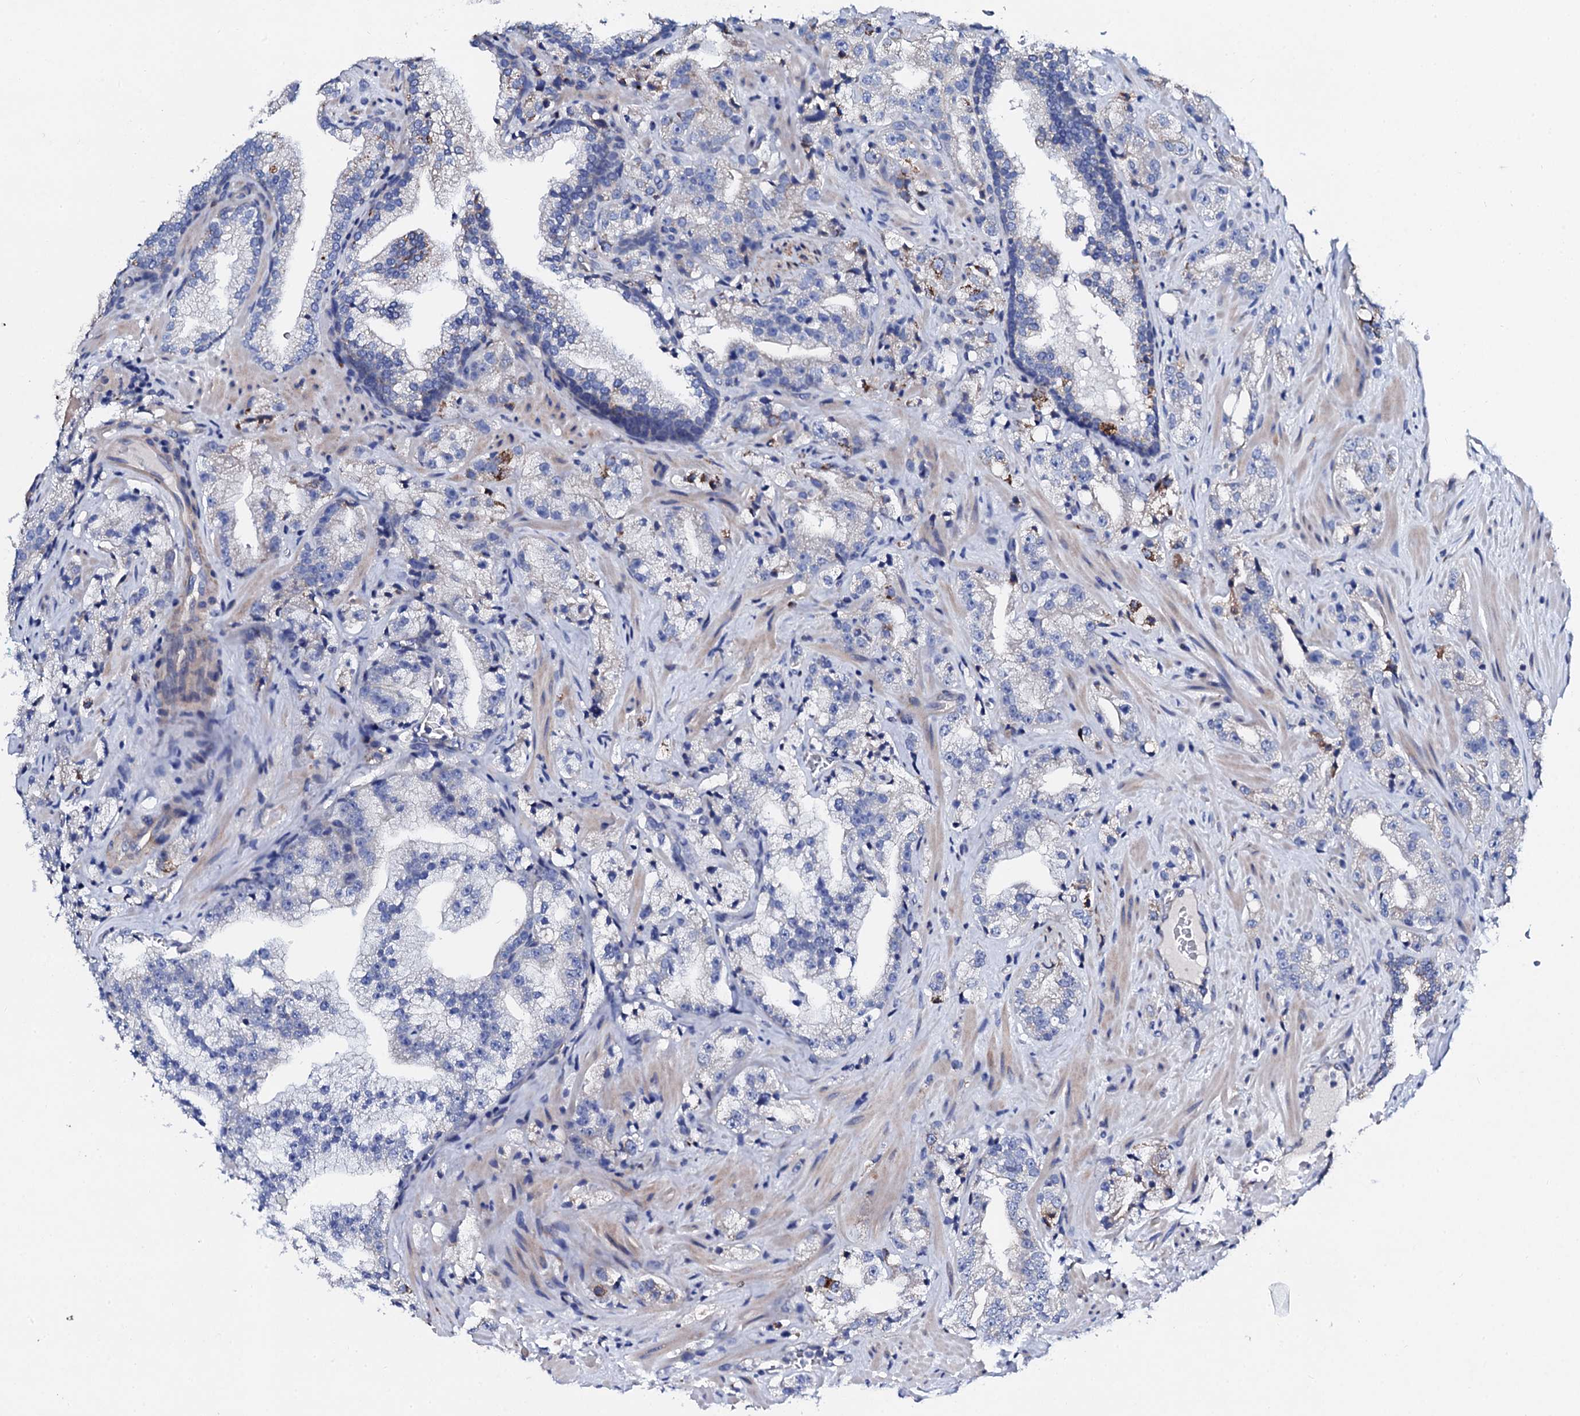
{"staining": {"intensity": "negative", "quantity": "none", "location": "none"}, "tissue": "prostate cancer", "cell_type": "Tumor cells", "image_type": "cancer", "snomed": [{"axis": "morphology", "description": "Adenocarcinoma, High grade"}, {"axis": "topography", "description": "Prostate"}], "caption": "There is no significant expression in tumor cells of prostate cancer (adenocarcinoma (high-grade)).", "gene": "KLHL32", "patient": {"sex": "male", "age": 64}}